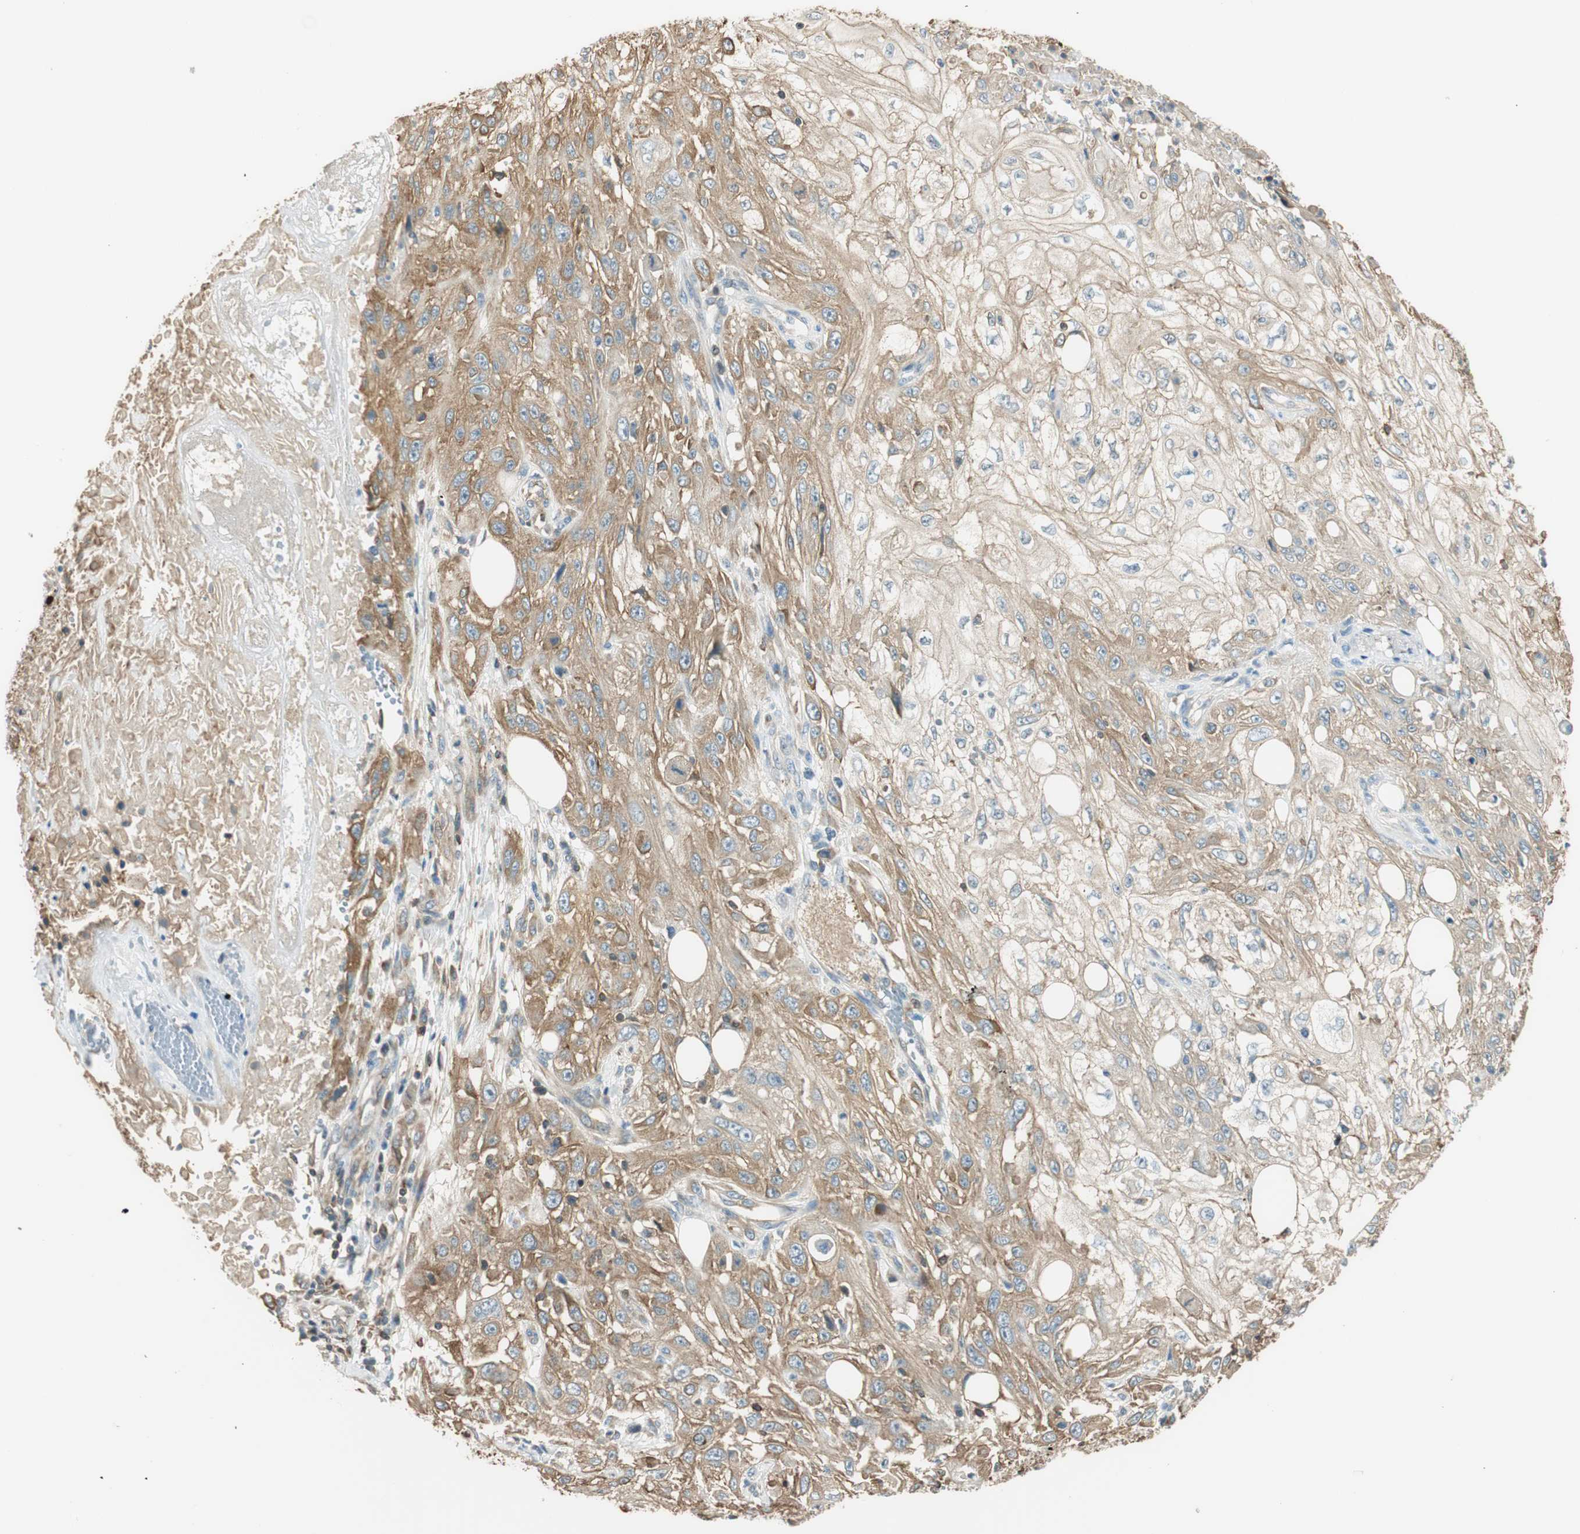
{"staining": {"intensity": "moderate", "quantity": ">75%", "location": "cytoplasmic/membranous"}, "tissue": "skin cancer", "cell_type": "Tumor cells", "image_type": "cancer", "snomed": [{"axis": "morphology", "description": "Squamous cell carcinoma, NOS"}, {"axis": "topography", "description": "Skin"}], "caption": "Tumor cells show medium levels of moderate cytoplasmic/membranous positivity in approximately >75% of cells in skin cancer. (DAB IHC, brown staining for protein, blue staining for nuclei).", "gene": "PI4K2B", "patient": {"sex": "male", "age": 75}}